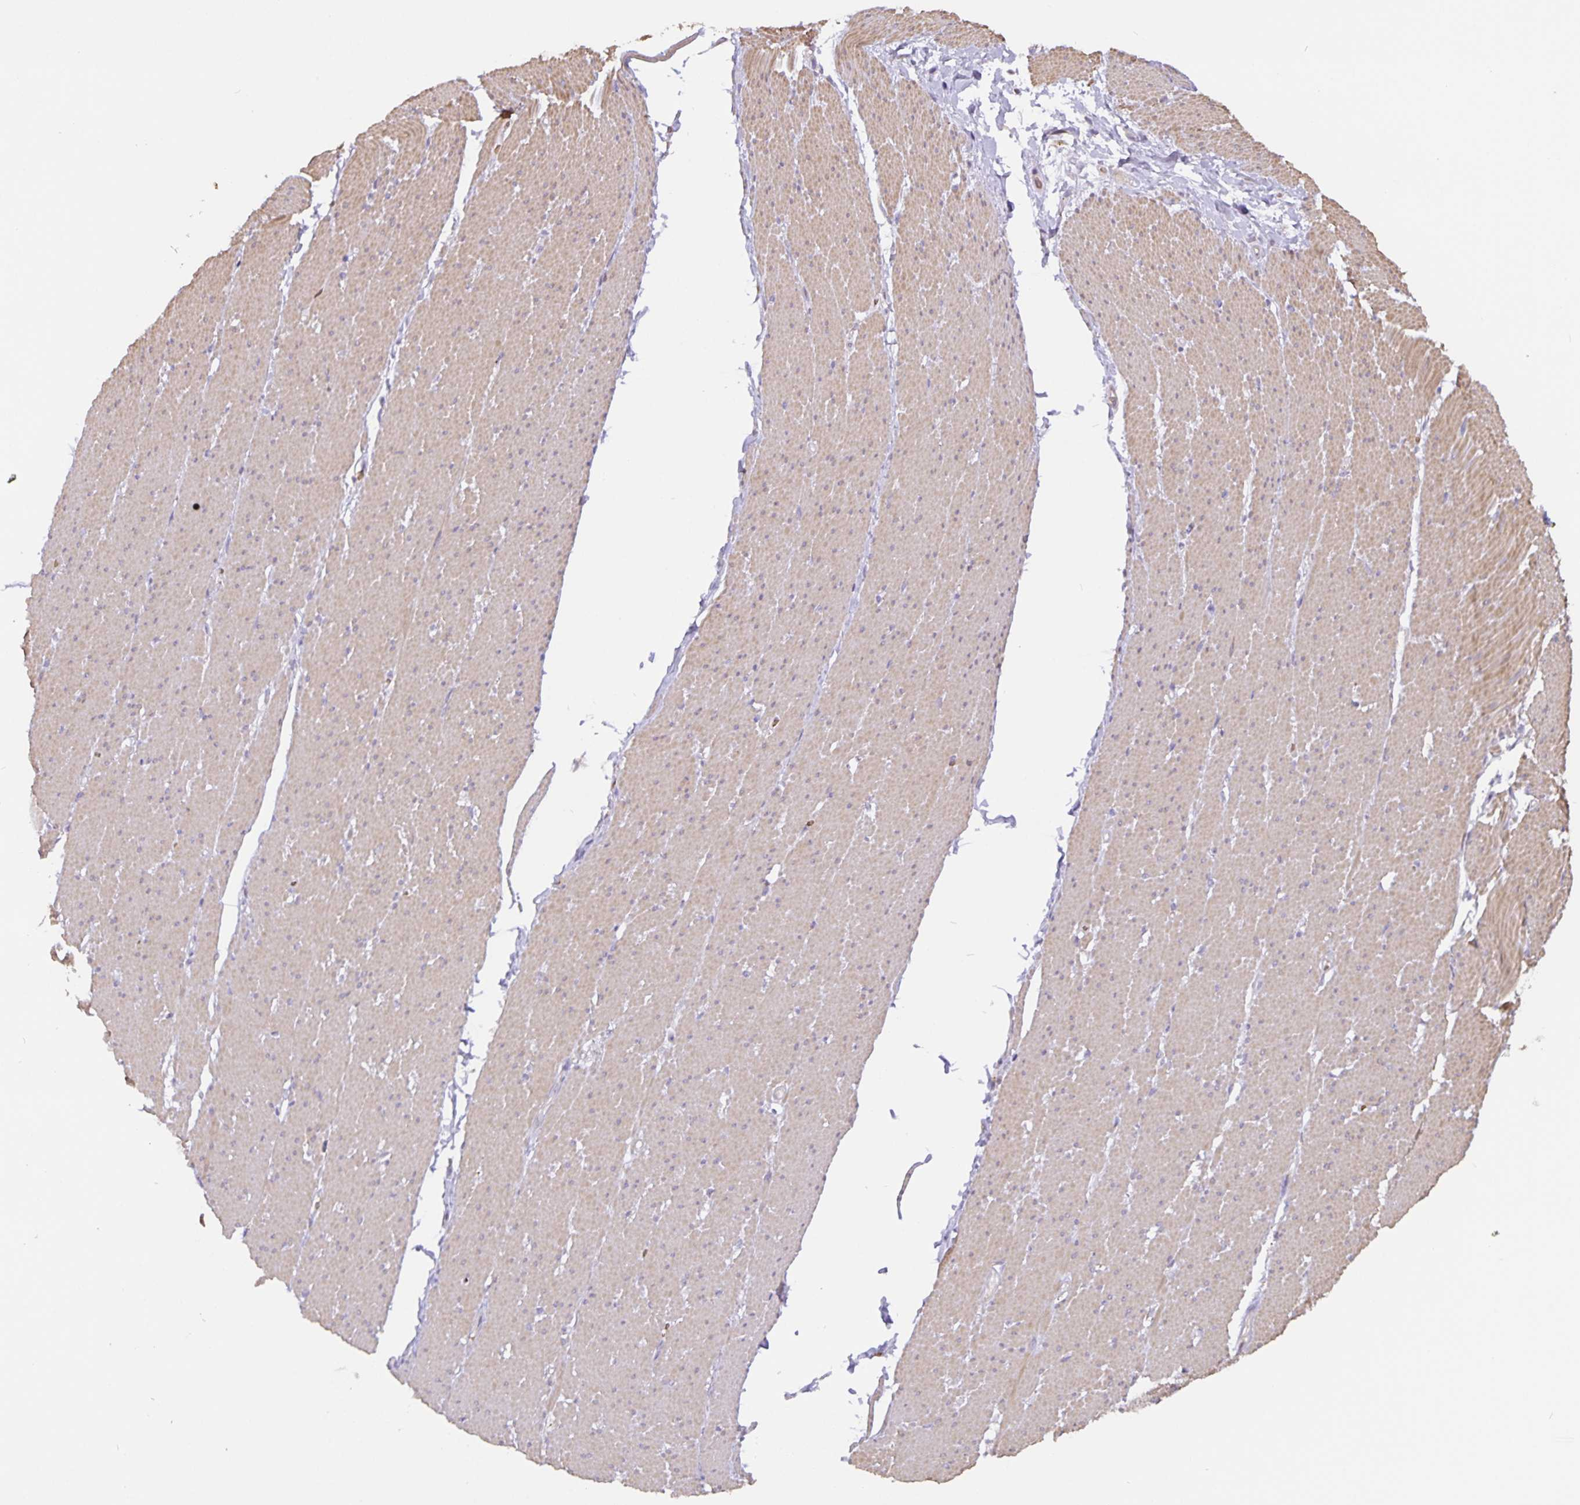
{"staining": {"intensity": "weak", "quantity": ">75%", "location": "cytoplasmic/membranous"}, "tissue": "smooth muscle", "cell_type": "Smooth muscle cells", "image_type": "normal", "snomed": [{"axis": "morphology", "description": "Normal tissue, NOS"}, {"axis": "topography", "description": "Smooth muscle"}, {"axis": "topography", "description": "Rectum"}], "caption": "Immunohistochemistry (IHC) of benign smooth muscle shows low levels of weak cytoplasmic/membranous positivity in about >75% of smooth muscle cells. The protein of interest is stained brown, and the nuclei are stained in blue (DAB IHC with brightfield microscopy, high magnification).", "gene": "TMEM71", "patient": {"sex": "male", "age": 53}}